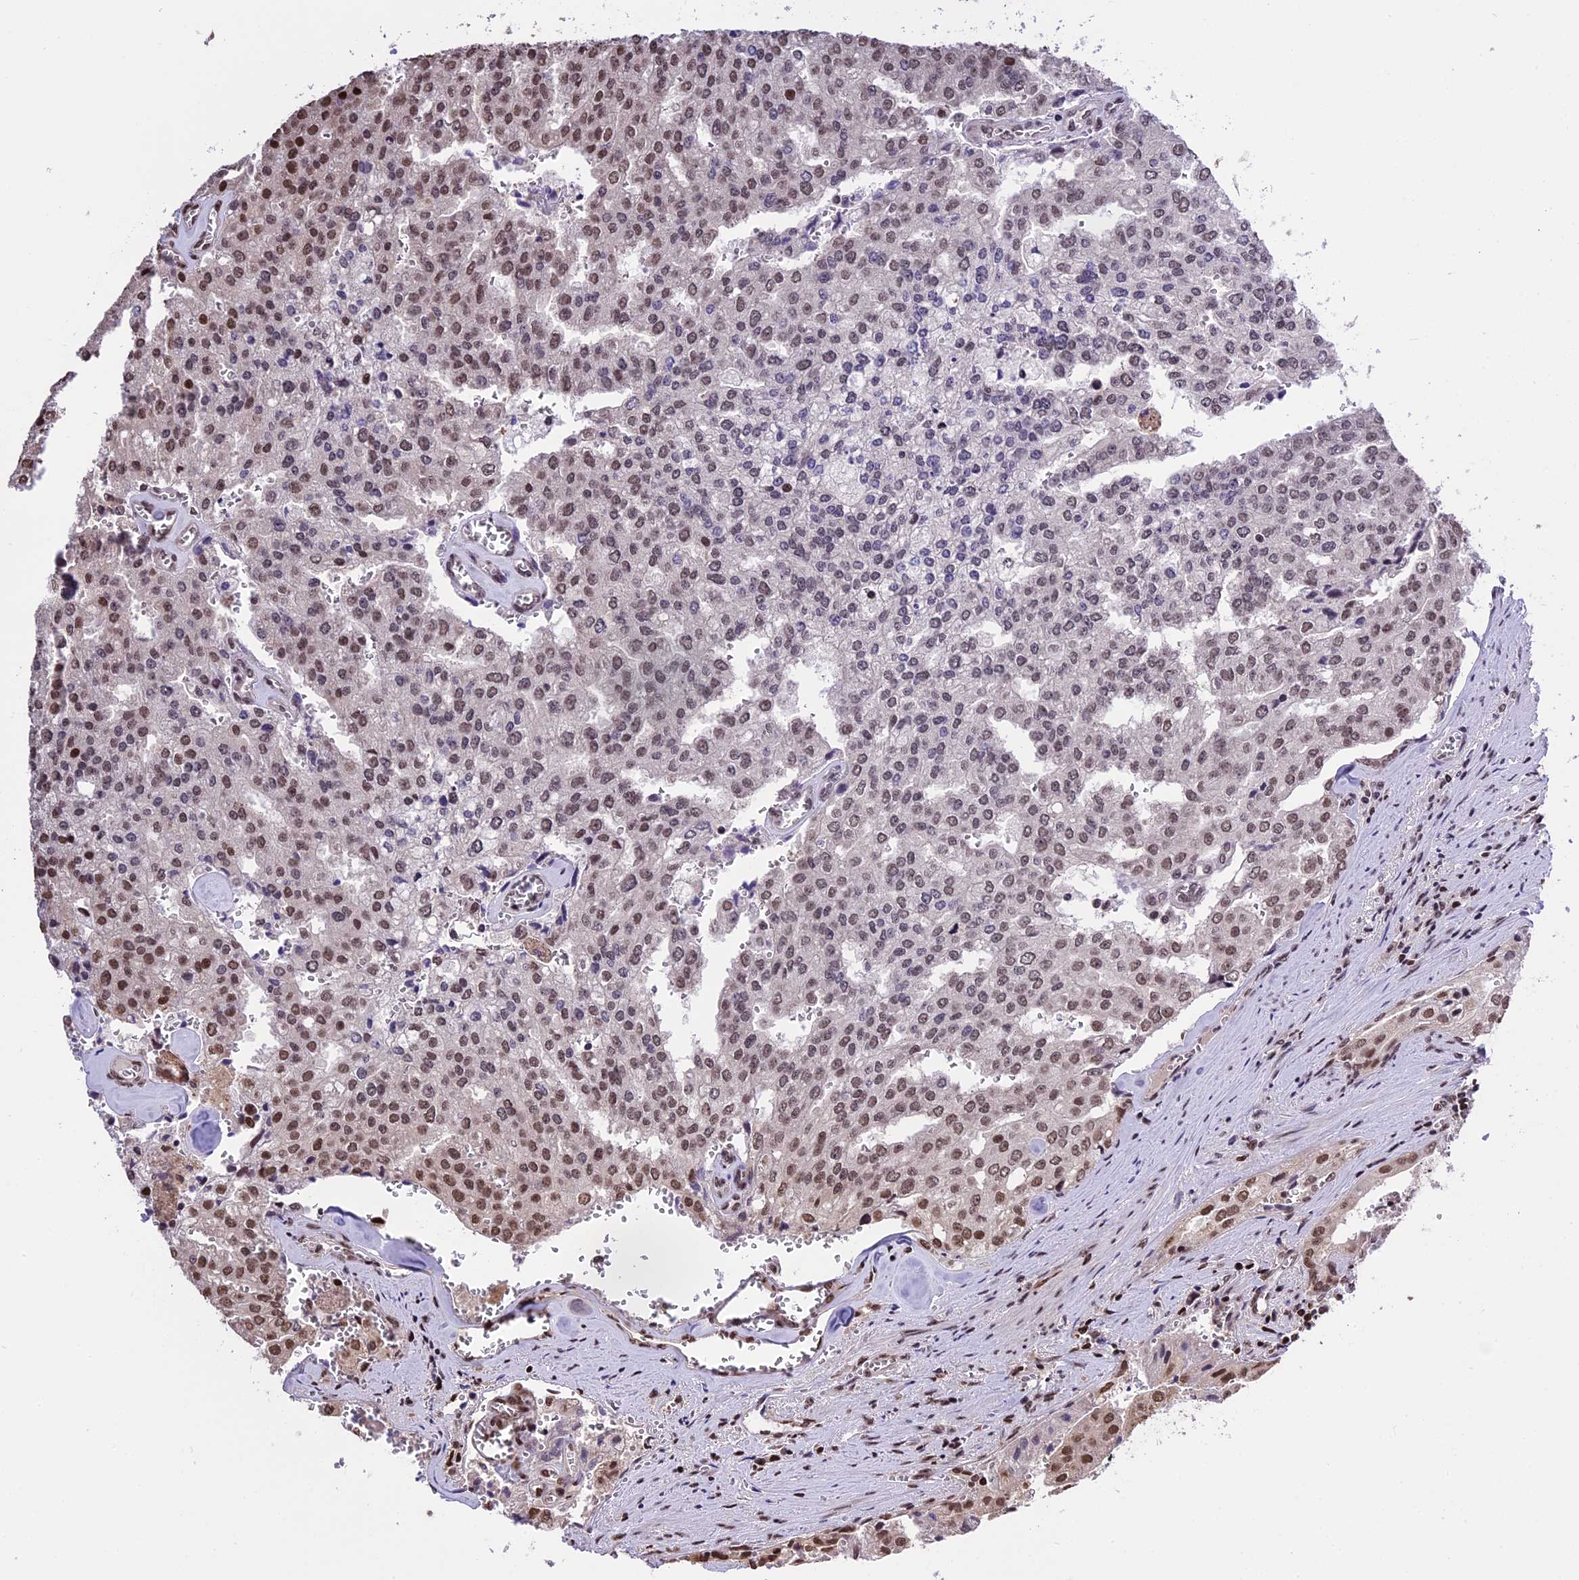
{"staining": {"intensity": "moderate", "quantity": ">75%", "location": "nuclear"}, "tissue": "prostate cancer", "cell_type": "Tumor cells", "image_type": "cancer", "snomed": [{"axis": "morphology", "description": "Adenocarcinoma, High grade"}, {"axis": "topography", "description": "Prostate"}], "caption": "A high-resolution photomicrograph shows IHC staining of prostate high-grade adenocarcinoma, which reveals moderate nuclear staining in approximately >75% of tumor cells.", "gene": "POLR3E", "patient": {"sex": "male", "age": 68}}